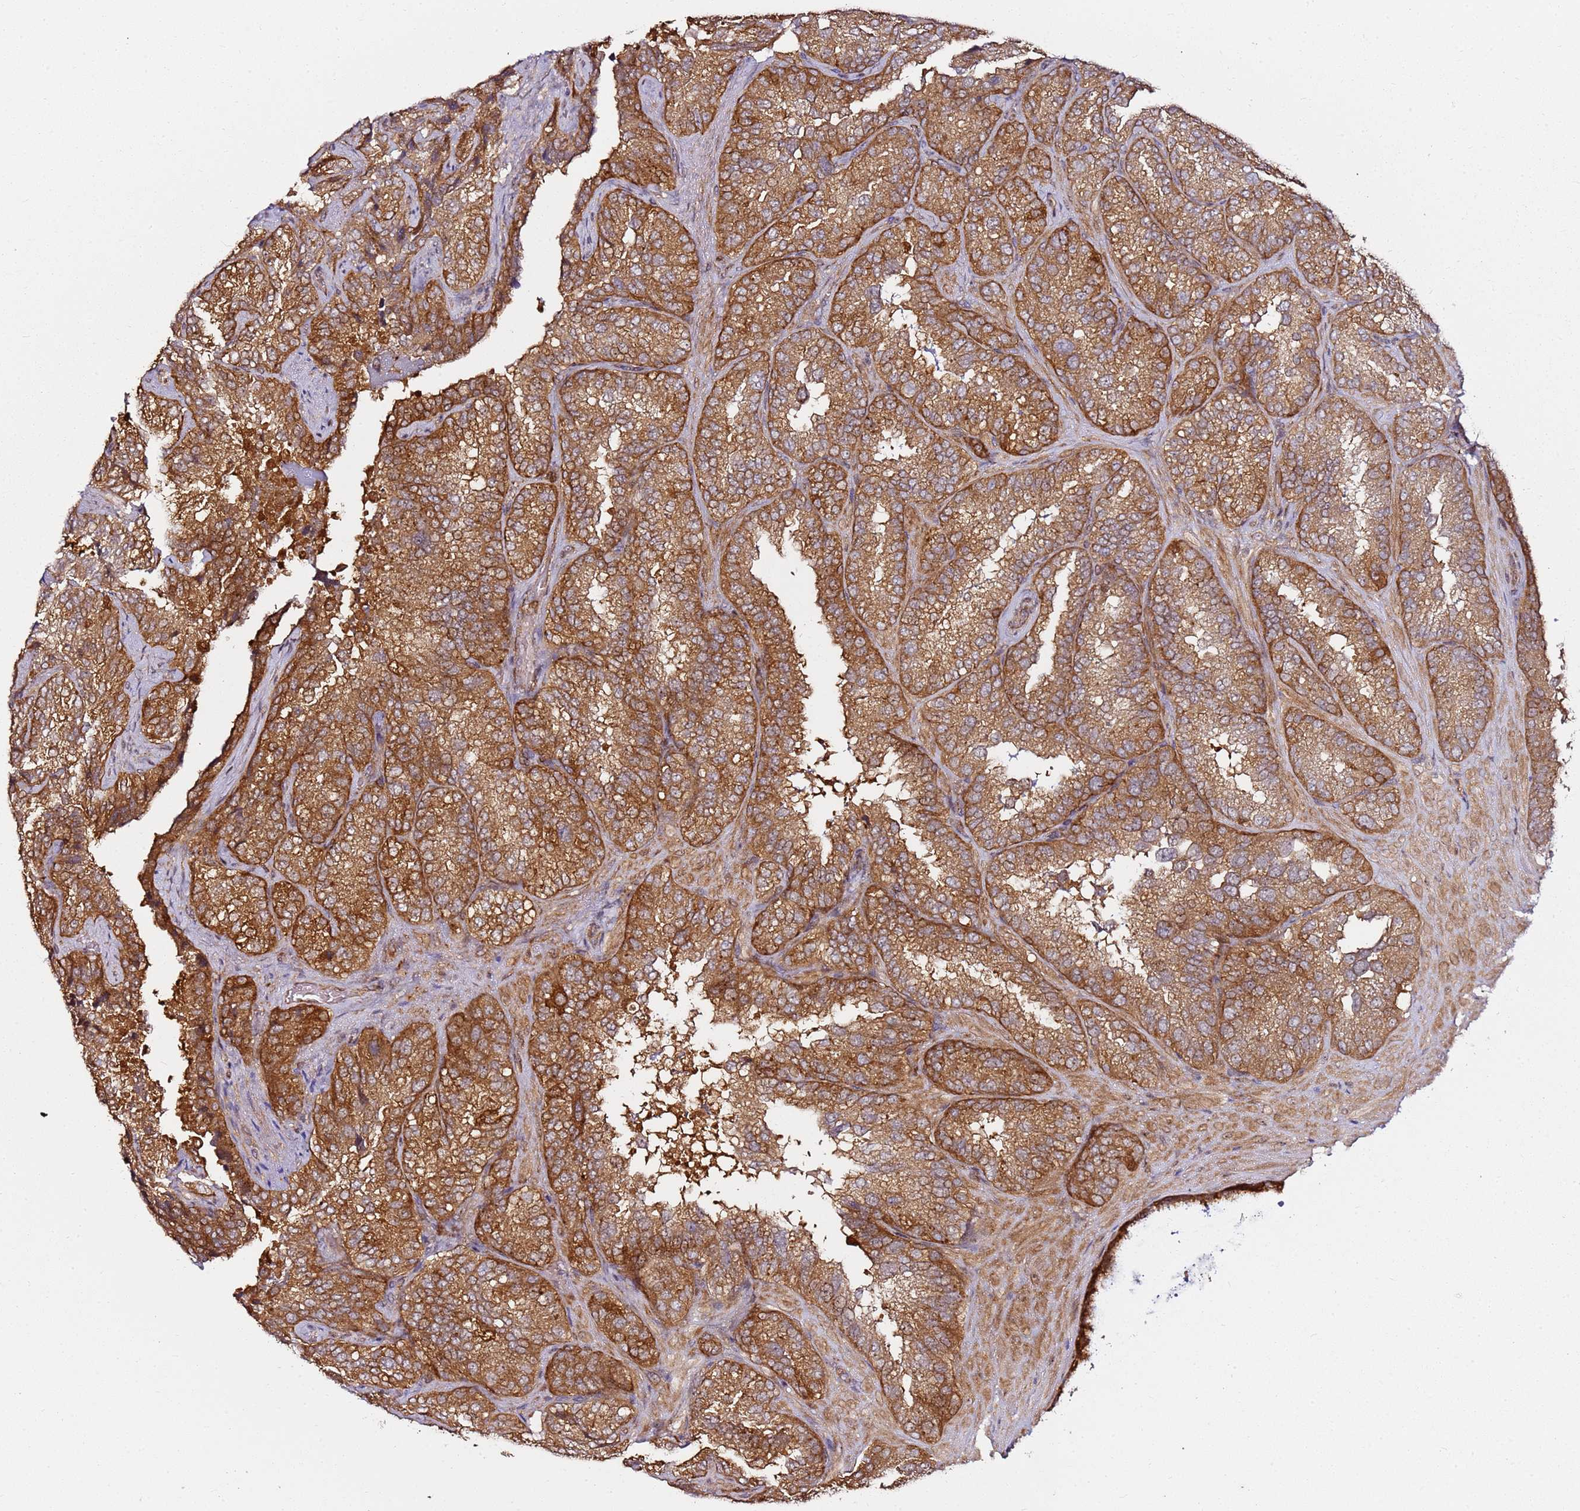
{"staining": {"intensity": "moderate", "quantity": ">75%", "location": "cytoplasmic/membranous"}, "tissue": "seminal vesicle", "cell_type": "Glandular cells", "image_type": "normal", "snomed": [{"axis": "morphology", "description": "Normal tissue, NOS"}, {"axis": "topography", "description": "Seminal veicle"}], "caption": "Benign seminal vesicle reveals moderate cytoplasmic/membranous positivity in approximately >75% of glandular cells.", "gene": "PRMT7", "patient": {"sex": "male", "age": 58}}